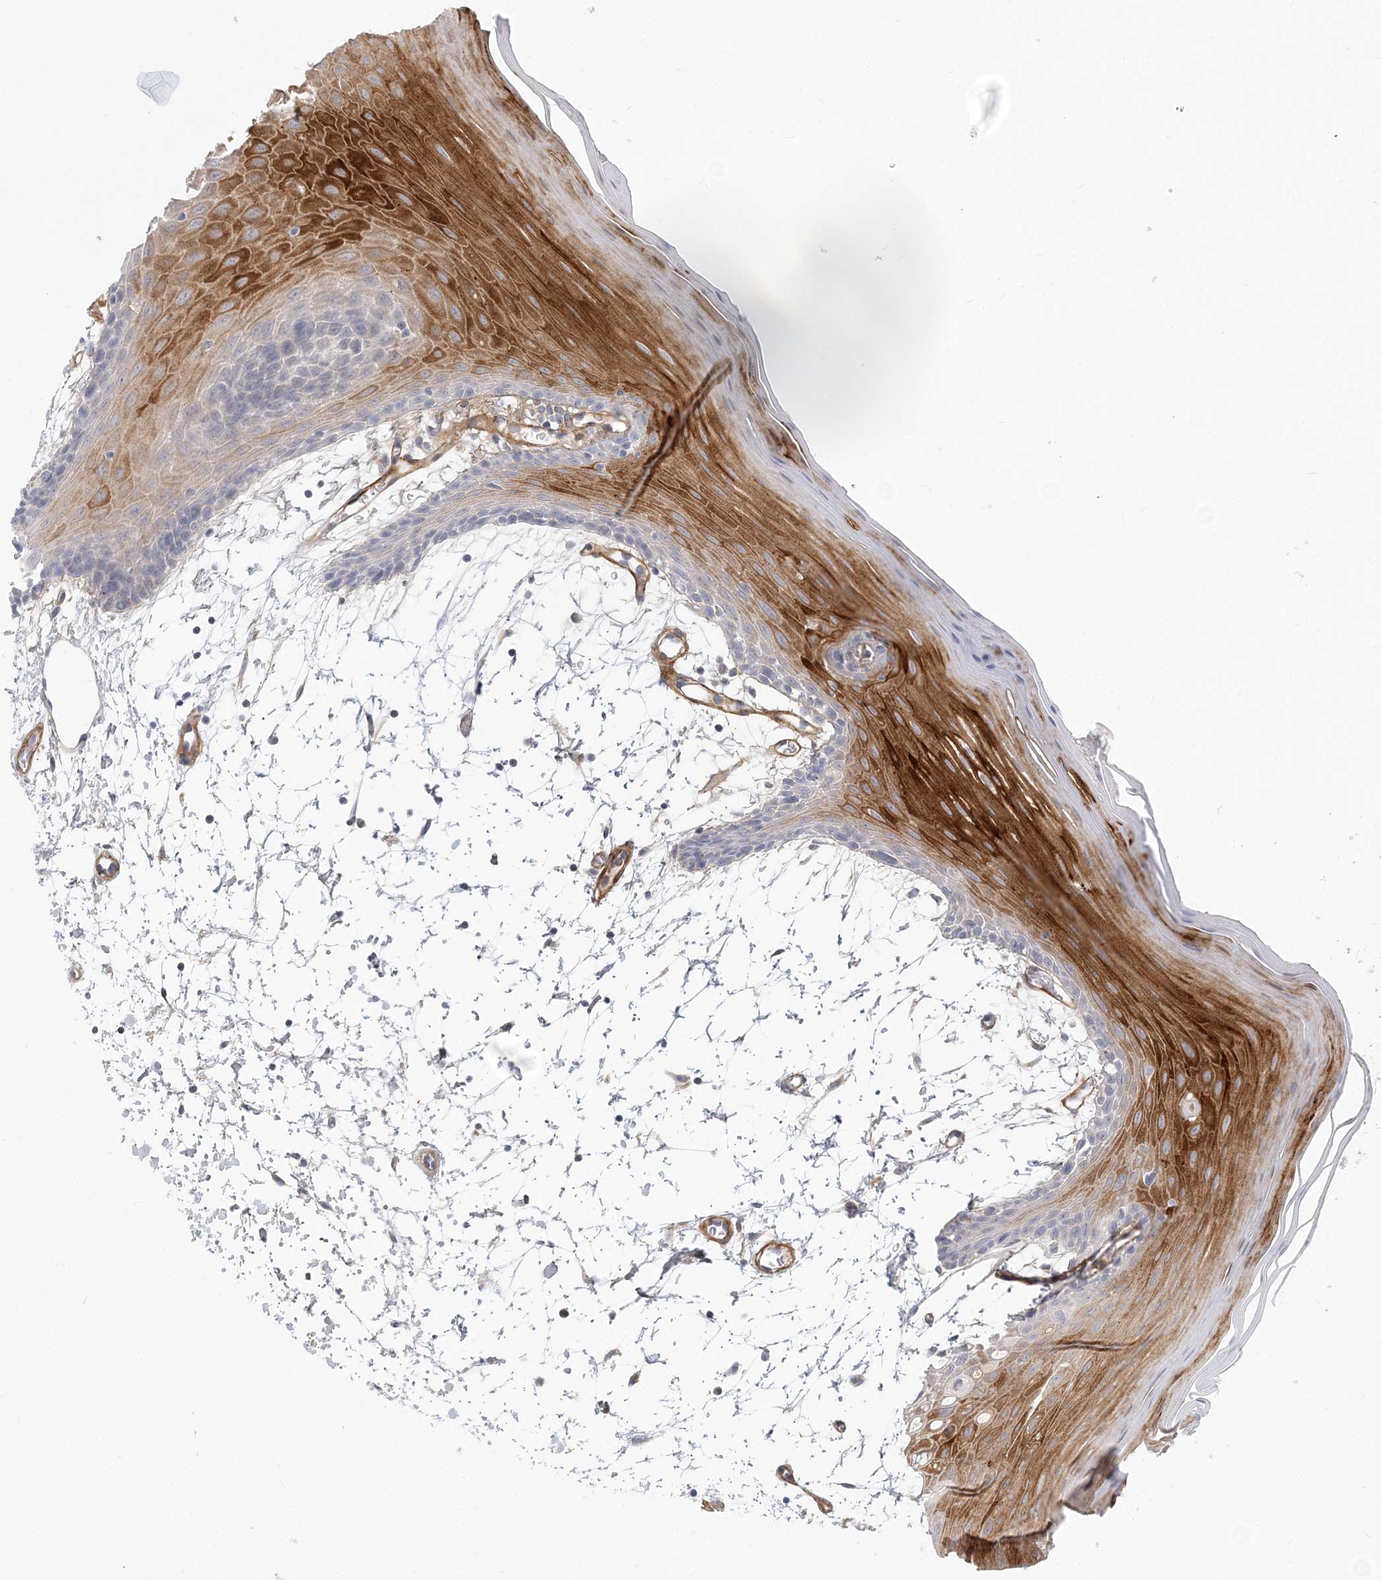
{"staining": {"intensity": "strong", "quantity": "25%-75%", "location": "cytoplasmic/membranous"}, "tissue": "oral mucosa", "cell_type": "Squamous epithelial cells", "image_type": "normal", "snomed": [{"axis": "morphology", "description": "Normal tissue, NOS"}, {"axis": "topography", "description": "Skeletal muscle"}, {"axis": "topography", "description": "Oral tissue"}, {"axis": "topography", "description": "Salivary gland"}, {"axis": "topography", "description": "Peripheral nerve tissue"}], "caption": "Human oral mucosa stained with a brown dye demonstrates strong cytoplasmic/membranous positive positivity in about 25%-75% of squamous epithelial cells.", "gene": "GMPPA", "patient": {"sex": "male", "age": 54}}